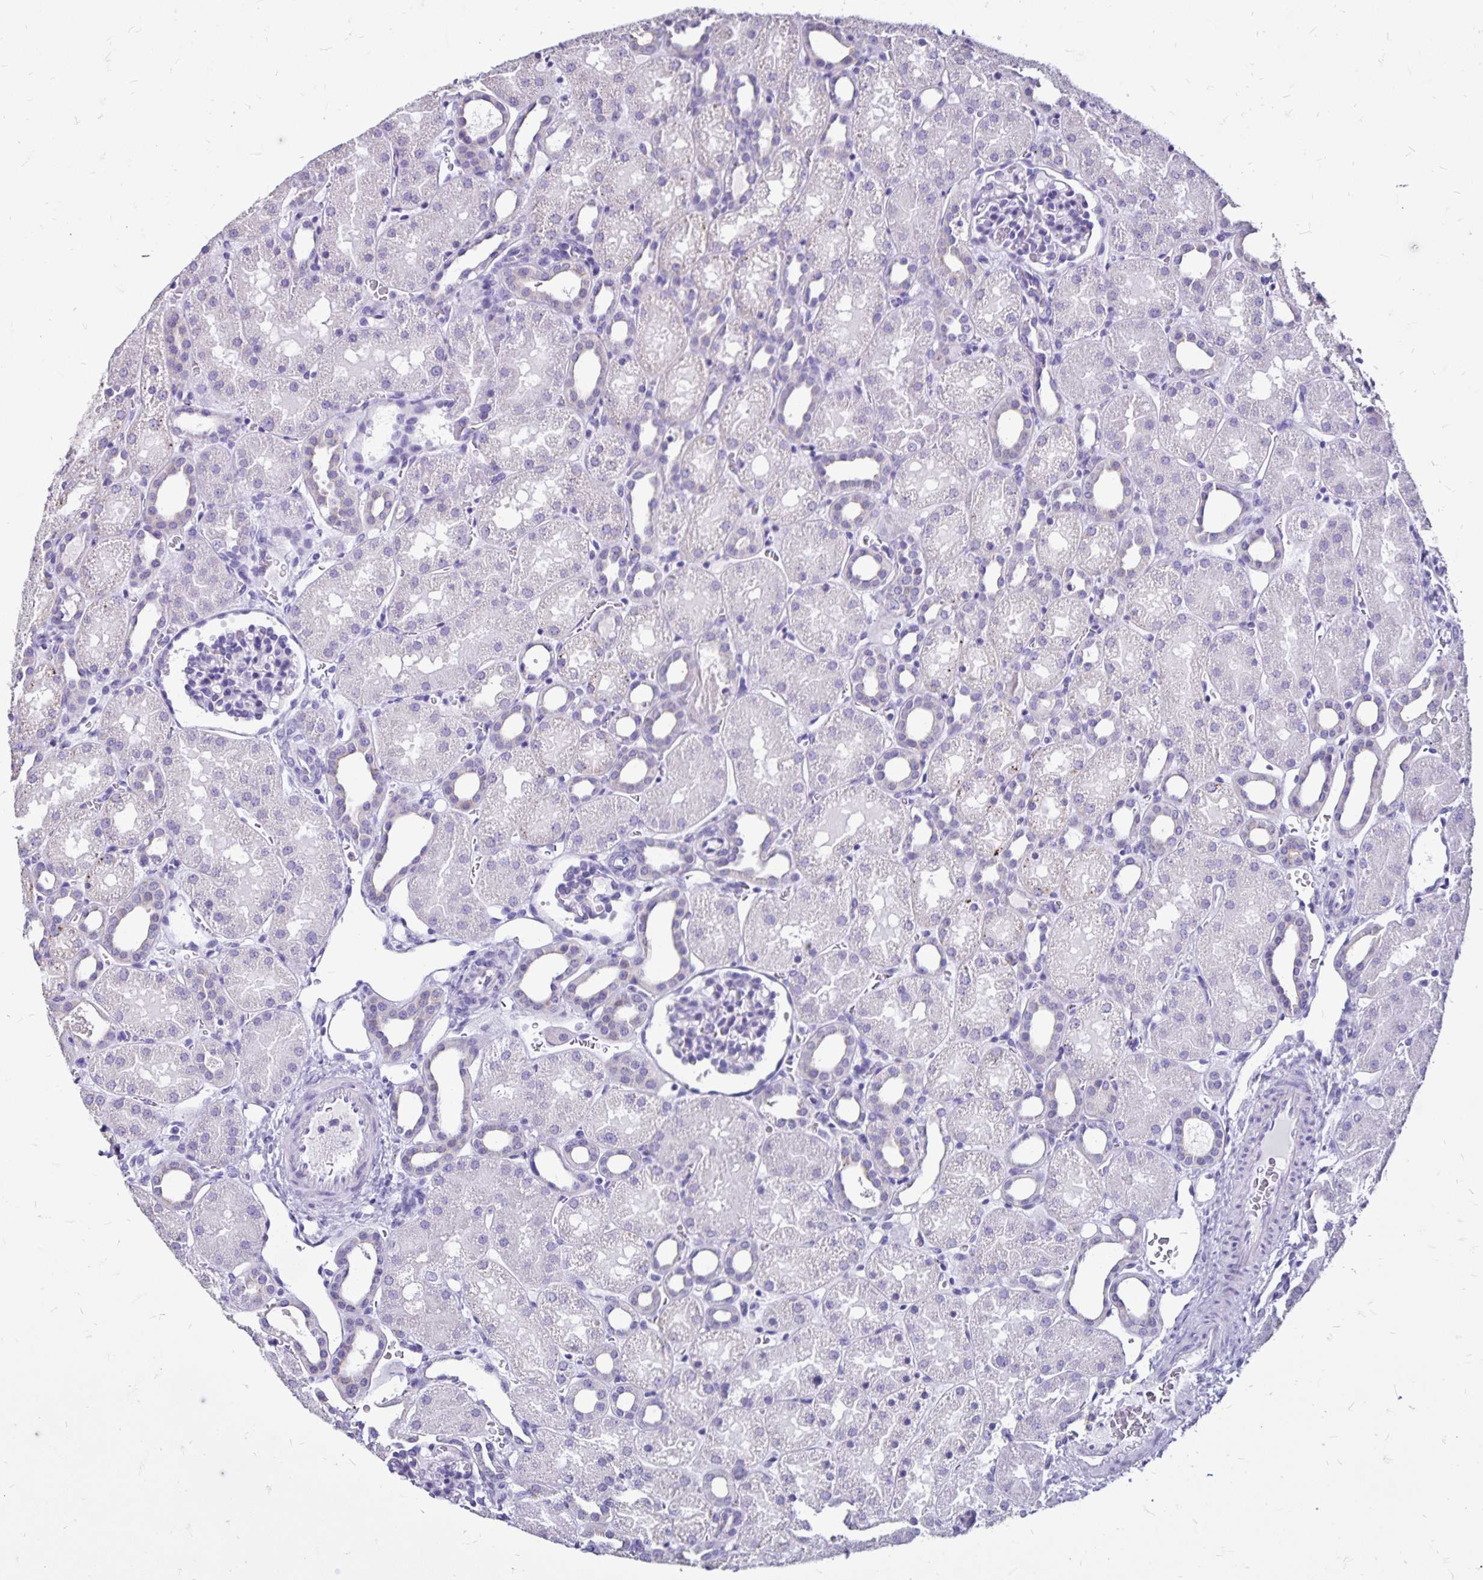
{"staining": {"intensity": "negative", "quantity": "none", "location": "none"}, "tissue": "kidney", "cell_type": "Cells in glomeruli", "image_type": "normal", "snomed": [{"axis": "morphology", "description": "Normal tissue, NOS"}, {"axis": "topography", "description": "Kidney"}], "caption": "There is no significant staining in cells in glomeruli of kidney. (Stains: DAB immunohistochemistry (IHC) with hematoxylin counter stain, Microscopy: brightfield microscopy at high magnification).", "gene": "EVPL", "patient": {"sex": "male", "age": 2}}